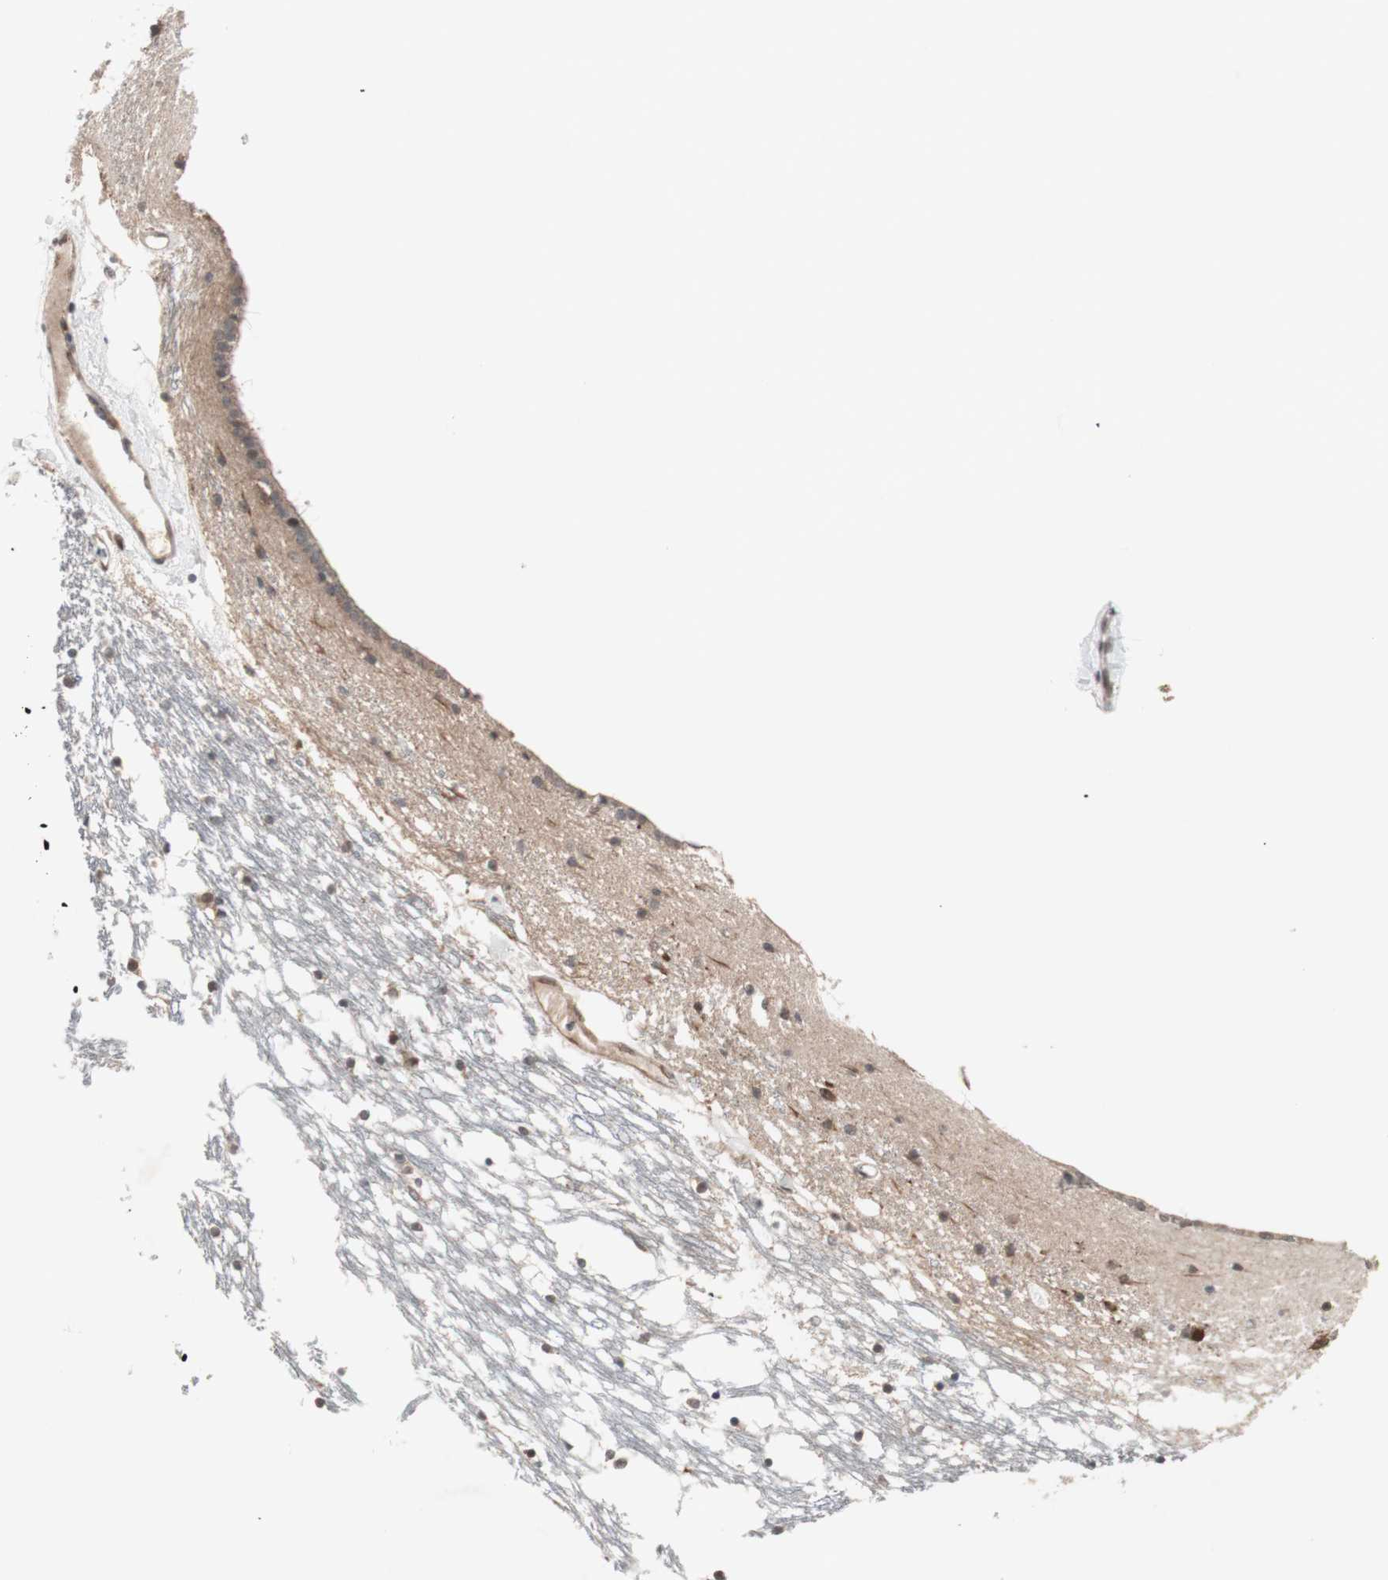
{"staining": {"intensity": "moderate", "quantity": ">75%", "location": "cytoplasmic/membranous"}, "tissue": "caudate", "cell_type": "Glial cells", "image_type": "normal", "snomed": [{"axis": "morphology", "description": "Normal tissue, NOS"}, {"axis": "topography", "description": "Lateral ventricle wall"}], "caption": "Immunohistochemistry (IHC) staining of unremarkable caudate, which reveals medium levels of moderate cytoplasmic/membranous expression in approximately >75% of glial cells indicating moderate cytoplasmic/membranous protein positivity. The staining was performed using DAB (brown) for protein detection and nuclei were counterstained in hematoxylin (blue).", "gene": "FBXO5", "patient": {"sex": "male", "age": 45}}